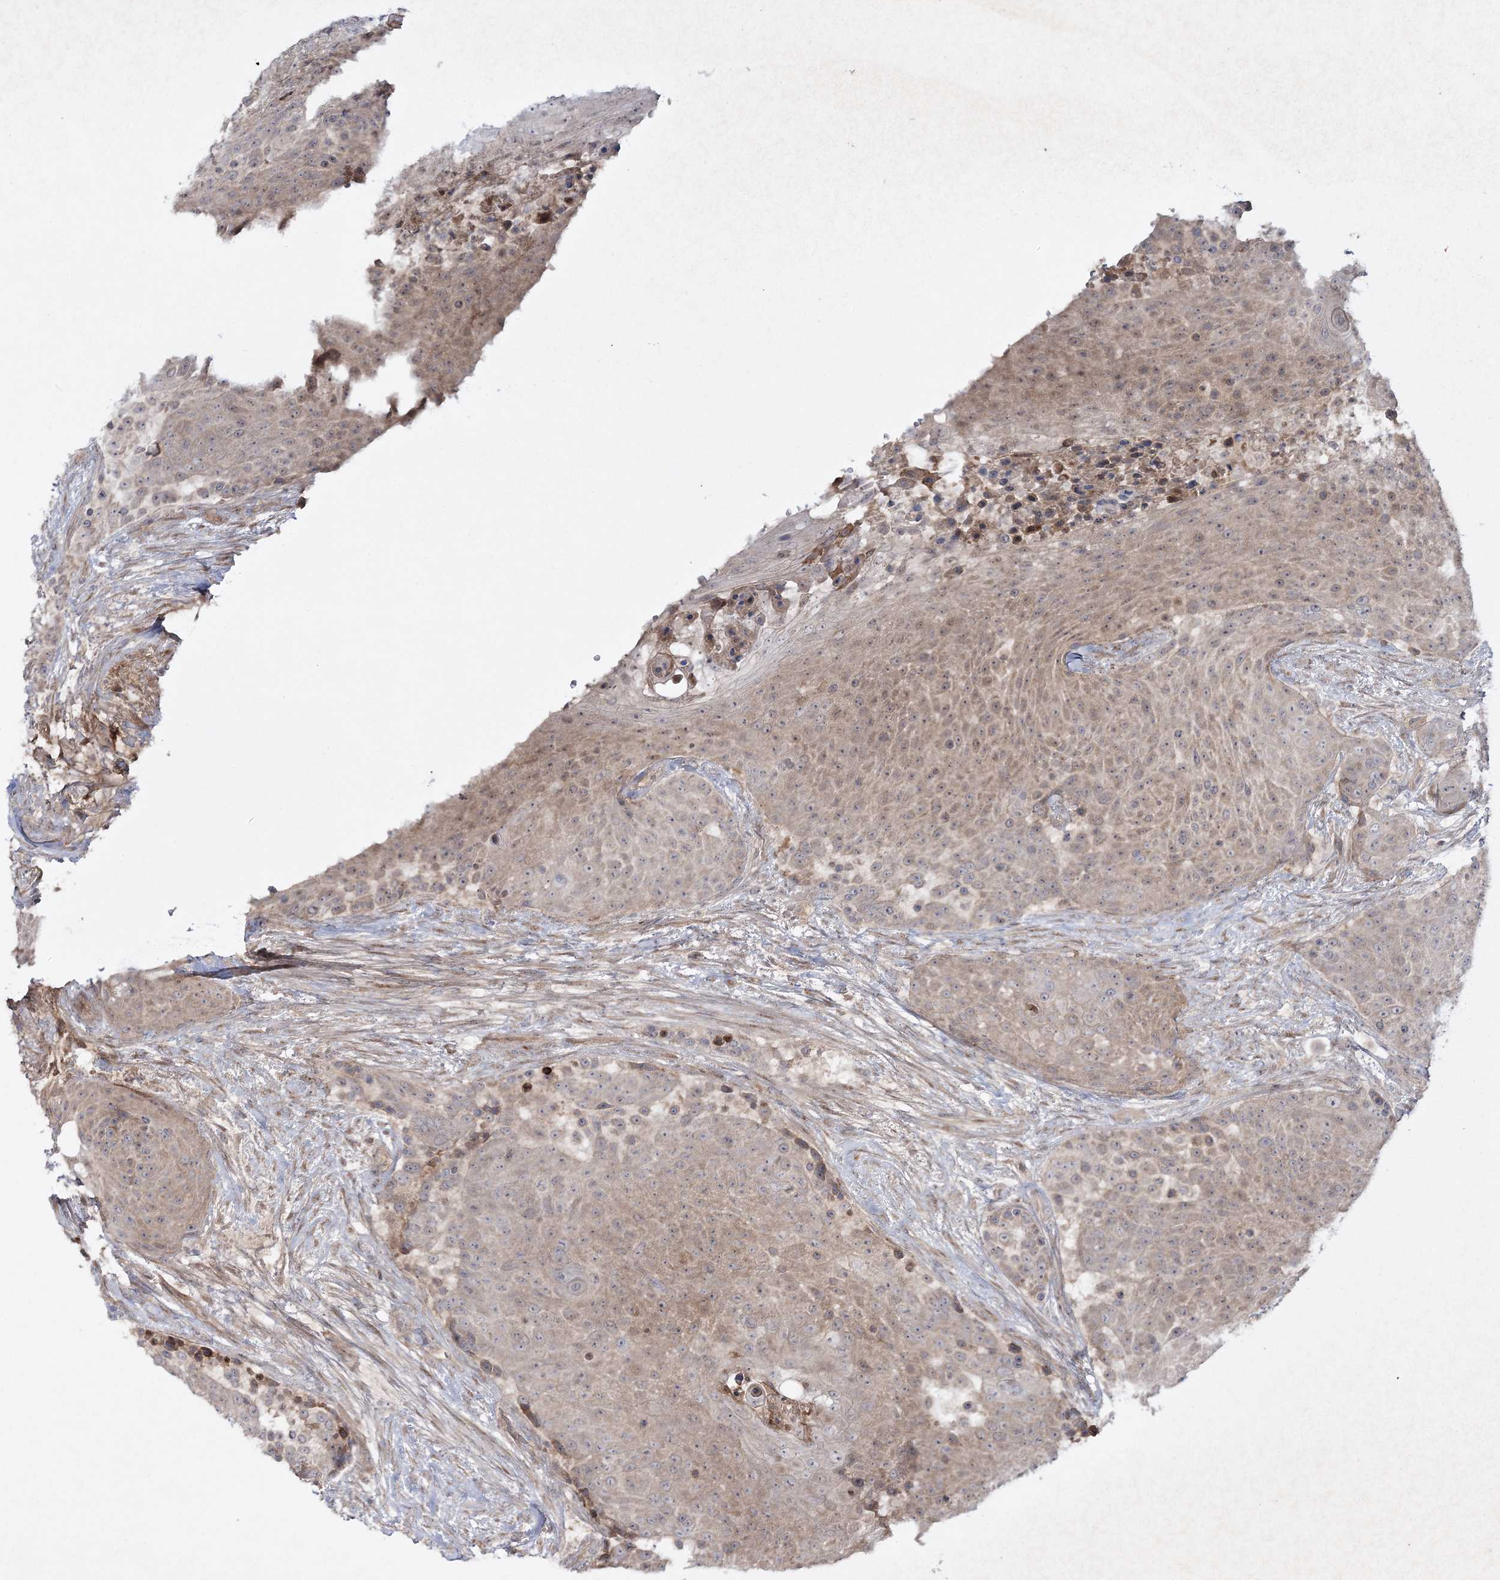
{"staining": {"intensity": "weak", "quantity": "25%-75%", "location": "cytoplasmic/membranous"}, "tissue": "urothelial cancer", "cell_type": "Tumor cells", "image_type": "cancer", "snomed": [{"axis": "morphology", "description": "Urothelial carcinoma, High grade"}, {"axis": "topography", "description": "Urinary bladder"}], "caption": "An image showing weak cytoplasmic/membranous expression in about 25%-75% of tumor cells in urothelial cancer, as visualized by brown immunohistochemical staining.", "gene": "MOCS2", "patient": {"sex": "female", "age": 63}}